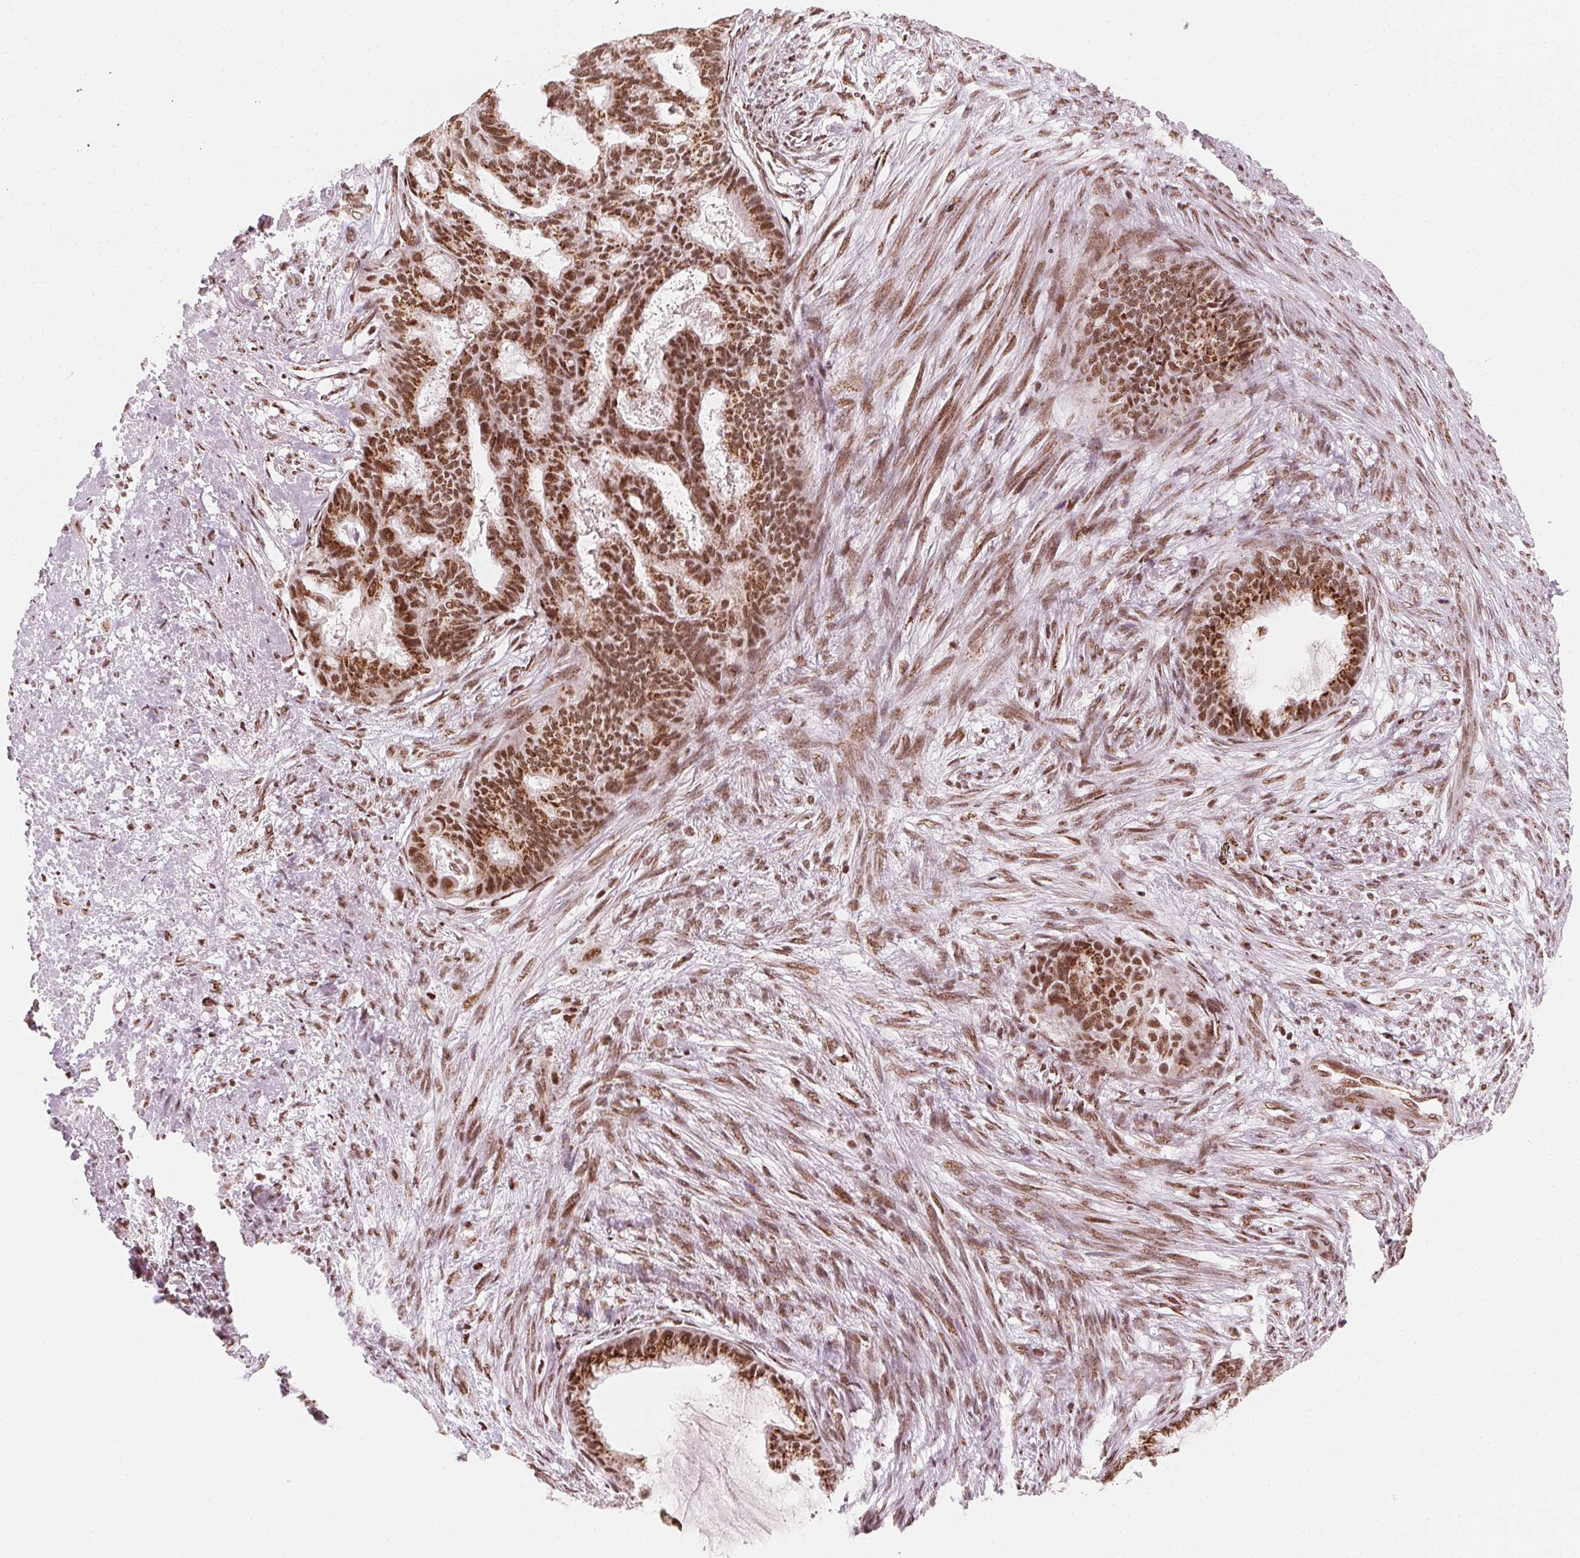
{"staining": {"intensity": "moderate", "quantity": ">75%", "location": "nuclear"}, "tissue": "endometrial cancer", "cell_type": "Tumor cells", "image_type": "cancer", "snomed": [{"axis": "morphology", "description": "Adenocarcinoma, NOS"}, {"axis": "topography", "description": "Endometrium"}], "caption": "IHC of human endometrial cancer (adenocarcinoma) shows medium levels of moderate nuclear staining in about >75% of tumor cells.", "gene": "TOPORS", "patient": {"sex": "female", "age": 86}}